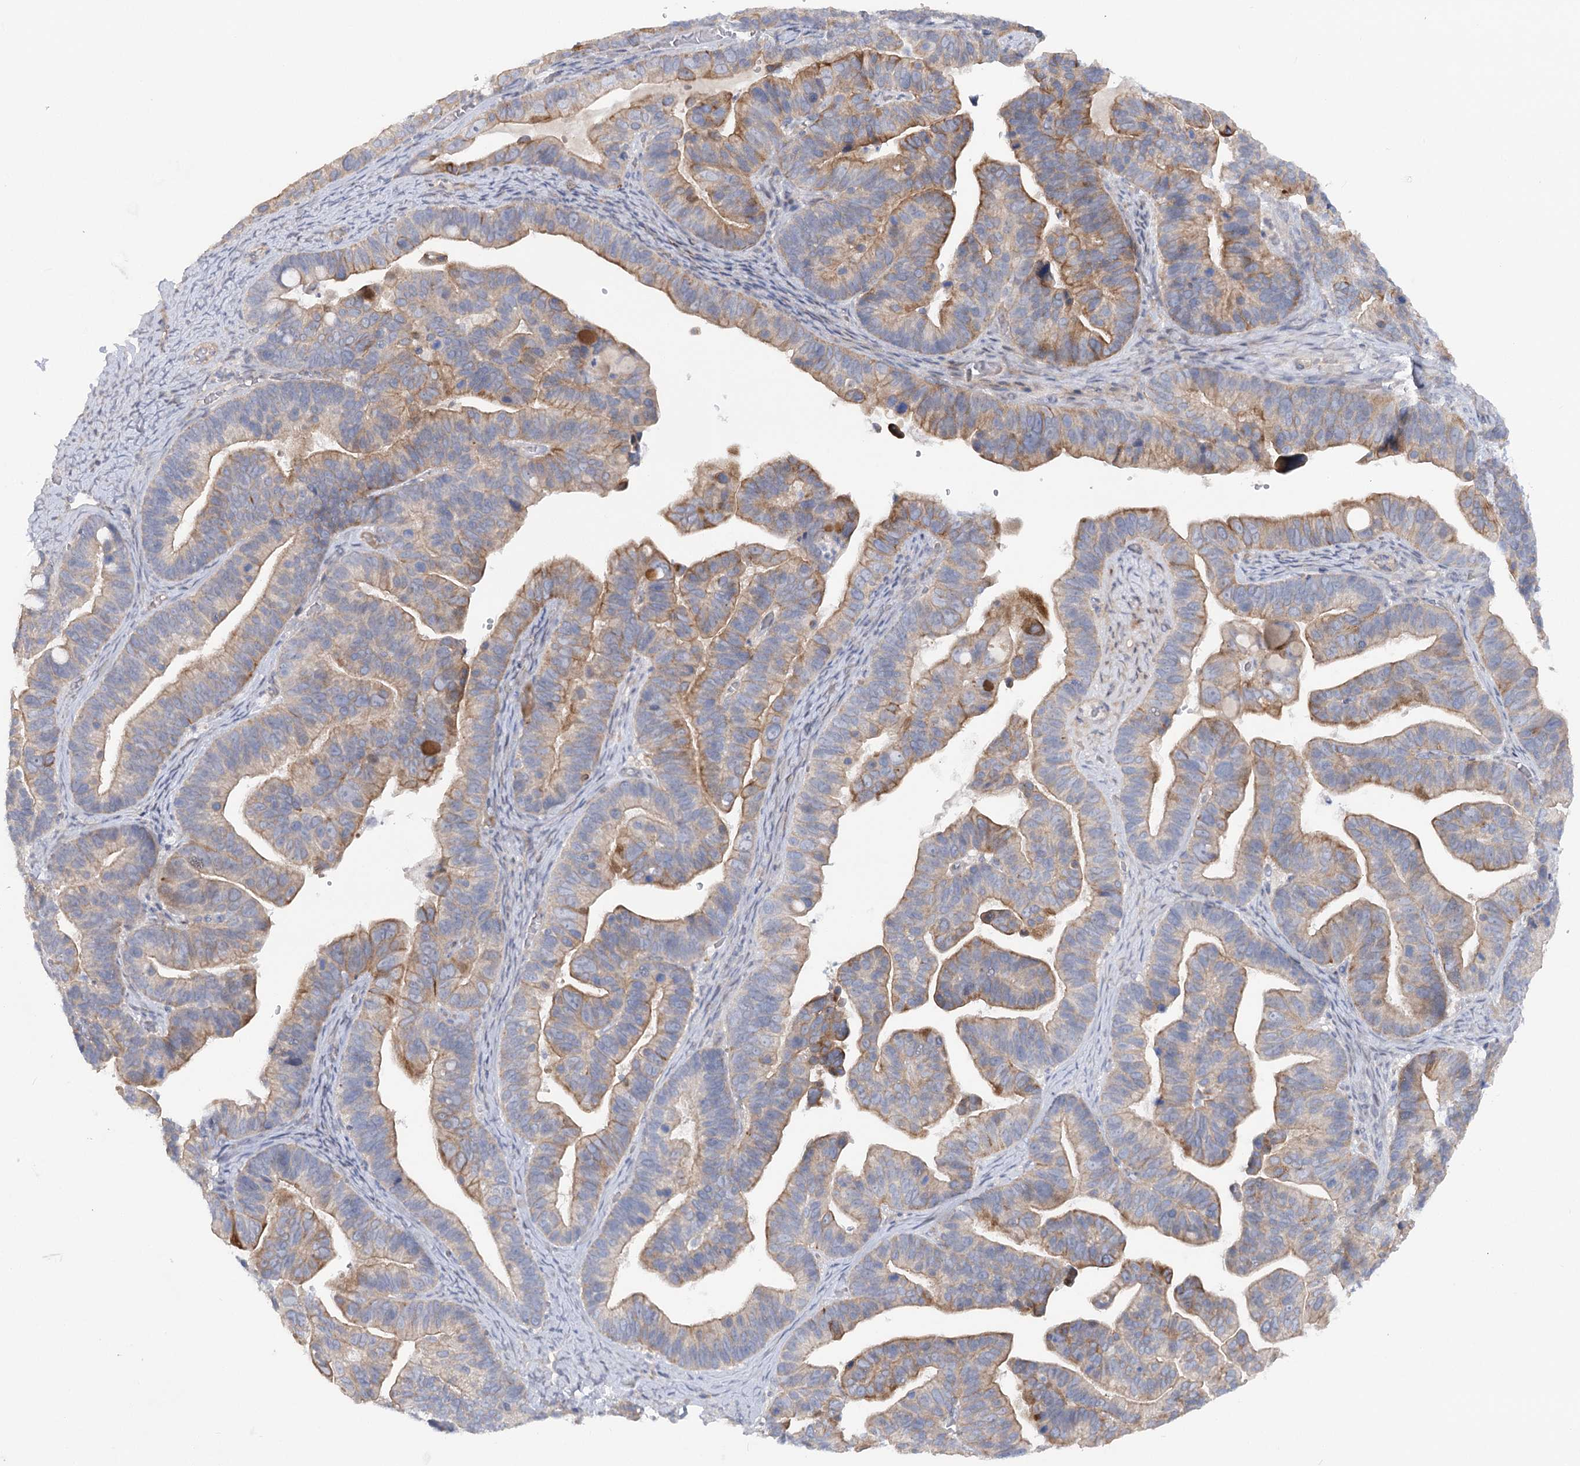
{"staining": {"intensity": "moderate", "quantity": "25%-75%", "location": "cytoplasmic/membranous"}, "tissue": "ovarian cancer", "cell_type": "Tumor cells", "image_type": "cancer", "snomed": [{"axis": "morphology", "description": "Cystadenocarcinoma, serous, NOS"}, {"axis": "topography", "description": "Ovary"}], "caption": "Immunohistochemistry image of neoplastic tissue: ovarian cancer stained using immunohistochemistry (IHC) exhibits medium levels of moderate protein expression localized specifically in the cytoplasmic/membranous of tumor cells, appearing as a cytoplasmic/membranous brown color.", "gene": "SCN11A", "patient": {"sex": "female", "age": 56}}